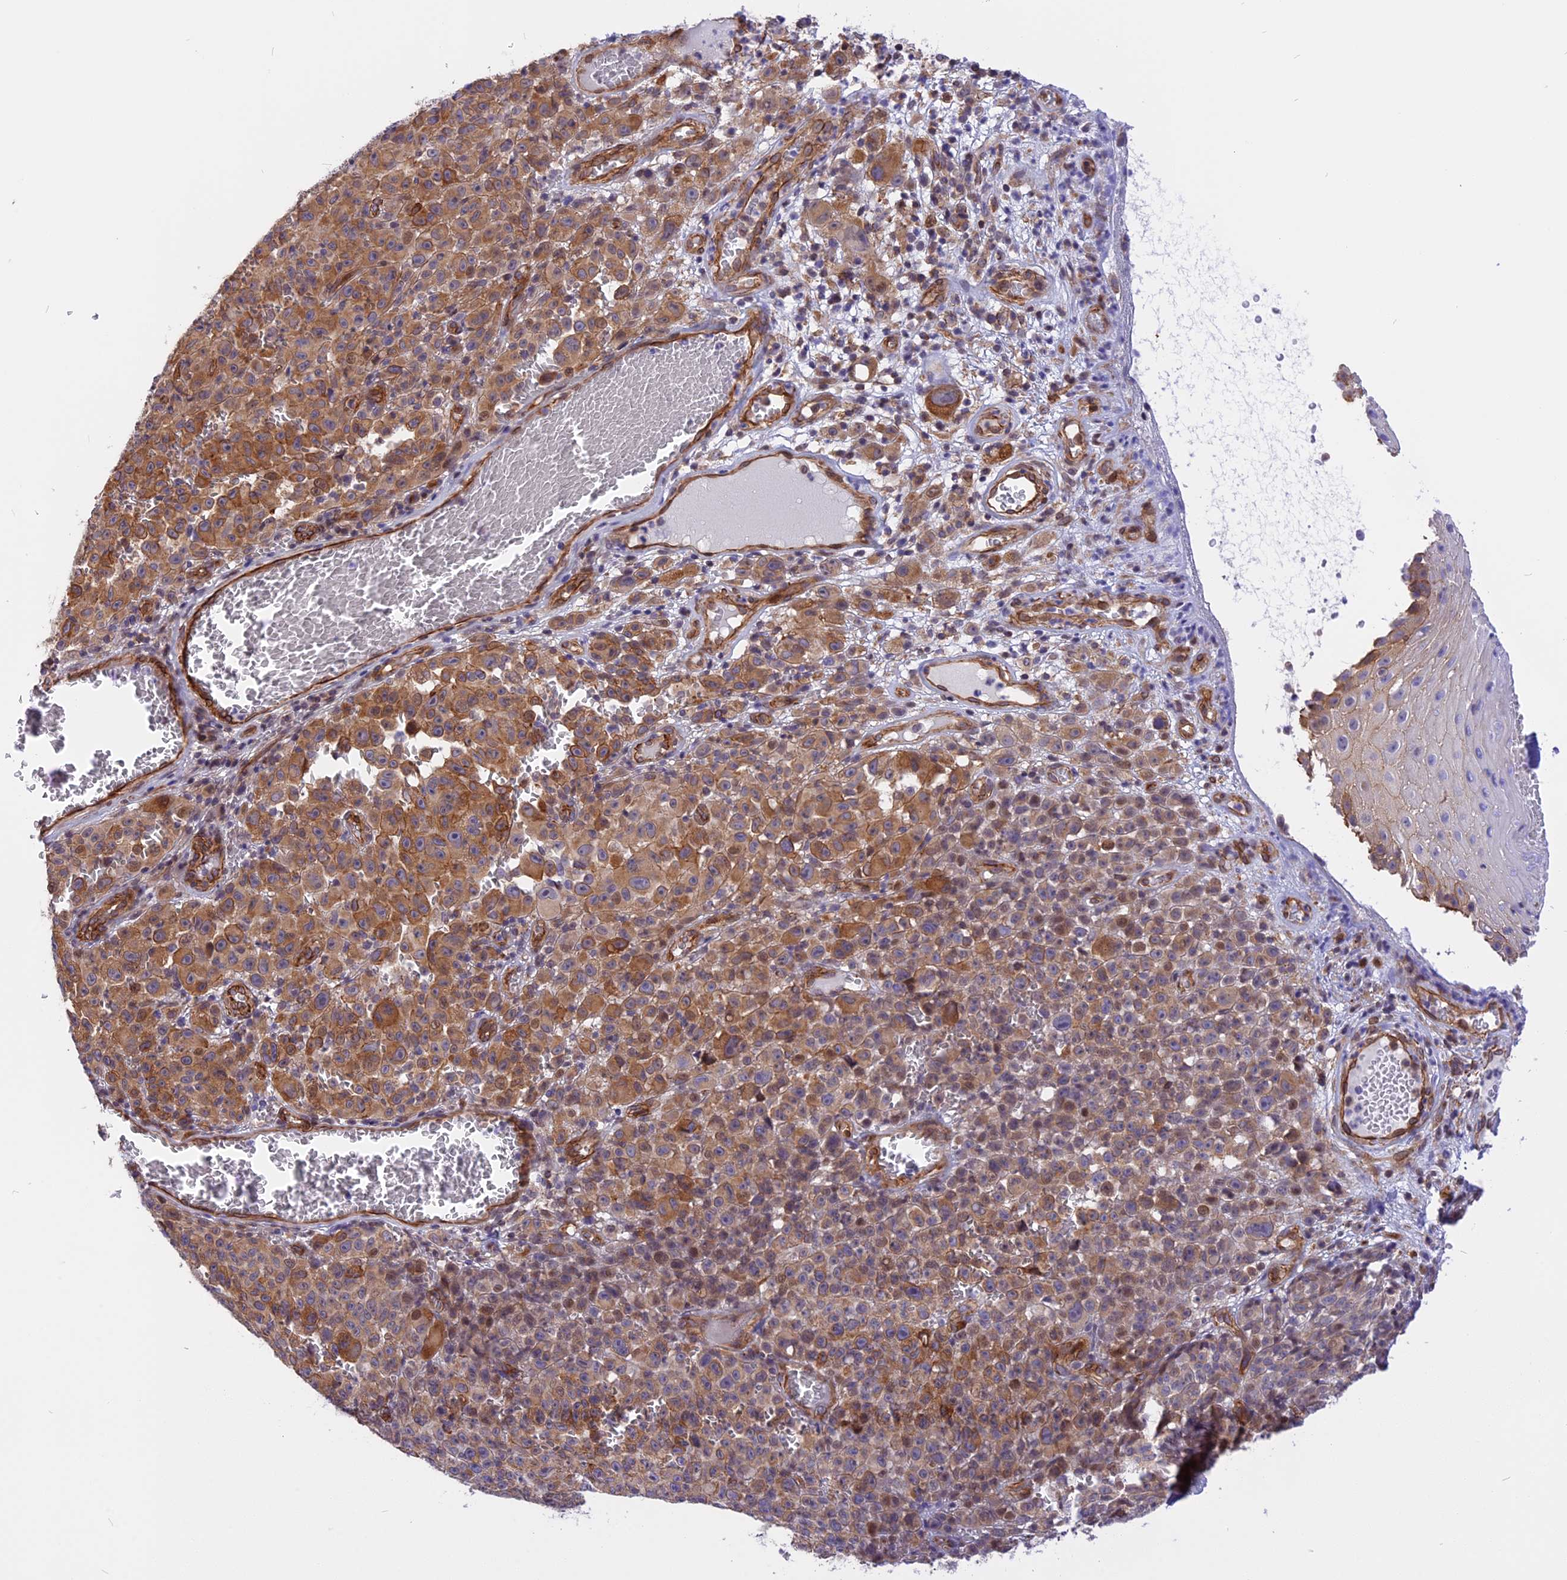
{"staining": {"intensity": "moderate", "quantity": "25%-75%", "location": "cytoplasmic/membranous"}, "tissue": "melanoma", "cell_type": "Tumor cells", "image_type": "cancer", "snomed": [{"axis": "morphology", "description": "Malignant melanoma, NOS"}, {"axis": "topography", "description": "Skin"}], "caption": "This is an image of immunohistochemistry (IHC) staining of melanoma, which shows moderate expression in the cytoplasmic/membranous of tumor cells.", "gene": "R3HDM4", "patient": {"sex": "female", "age": 82}}